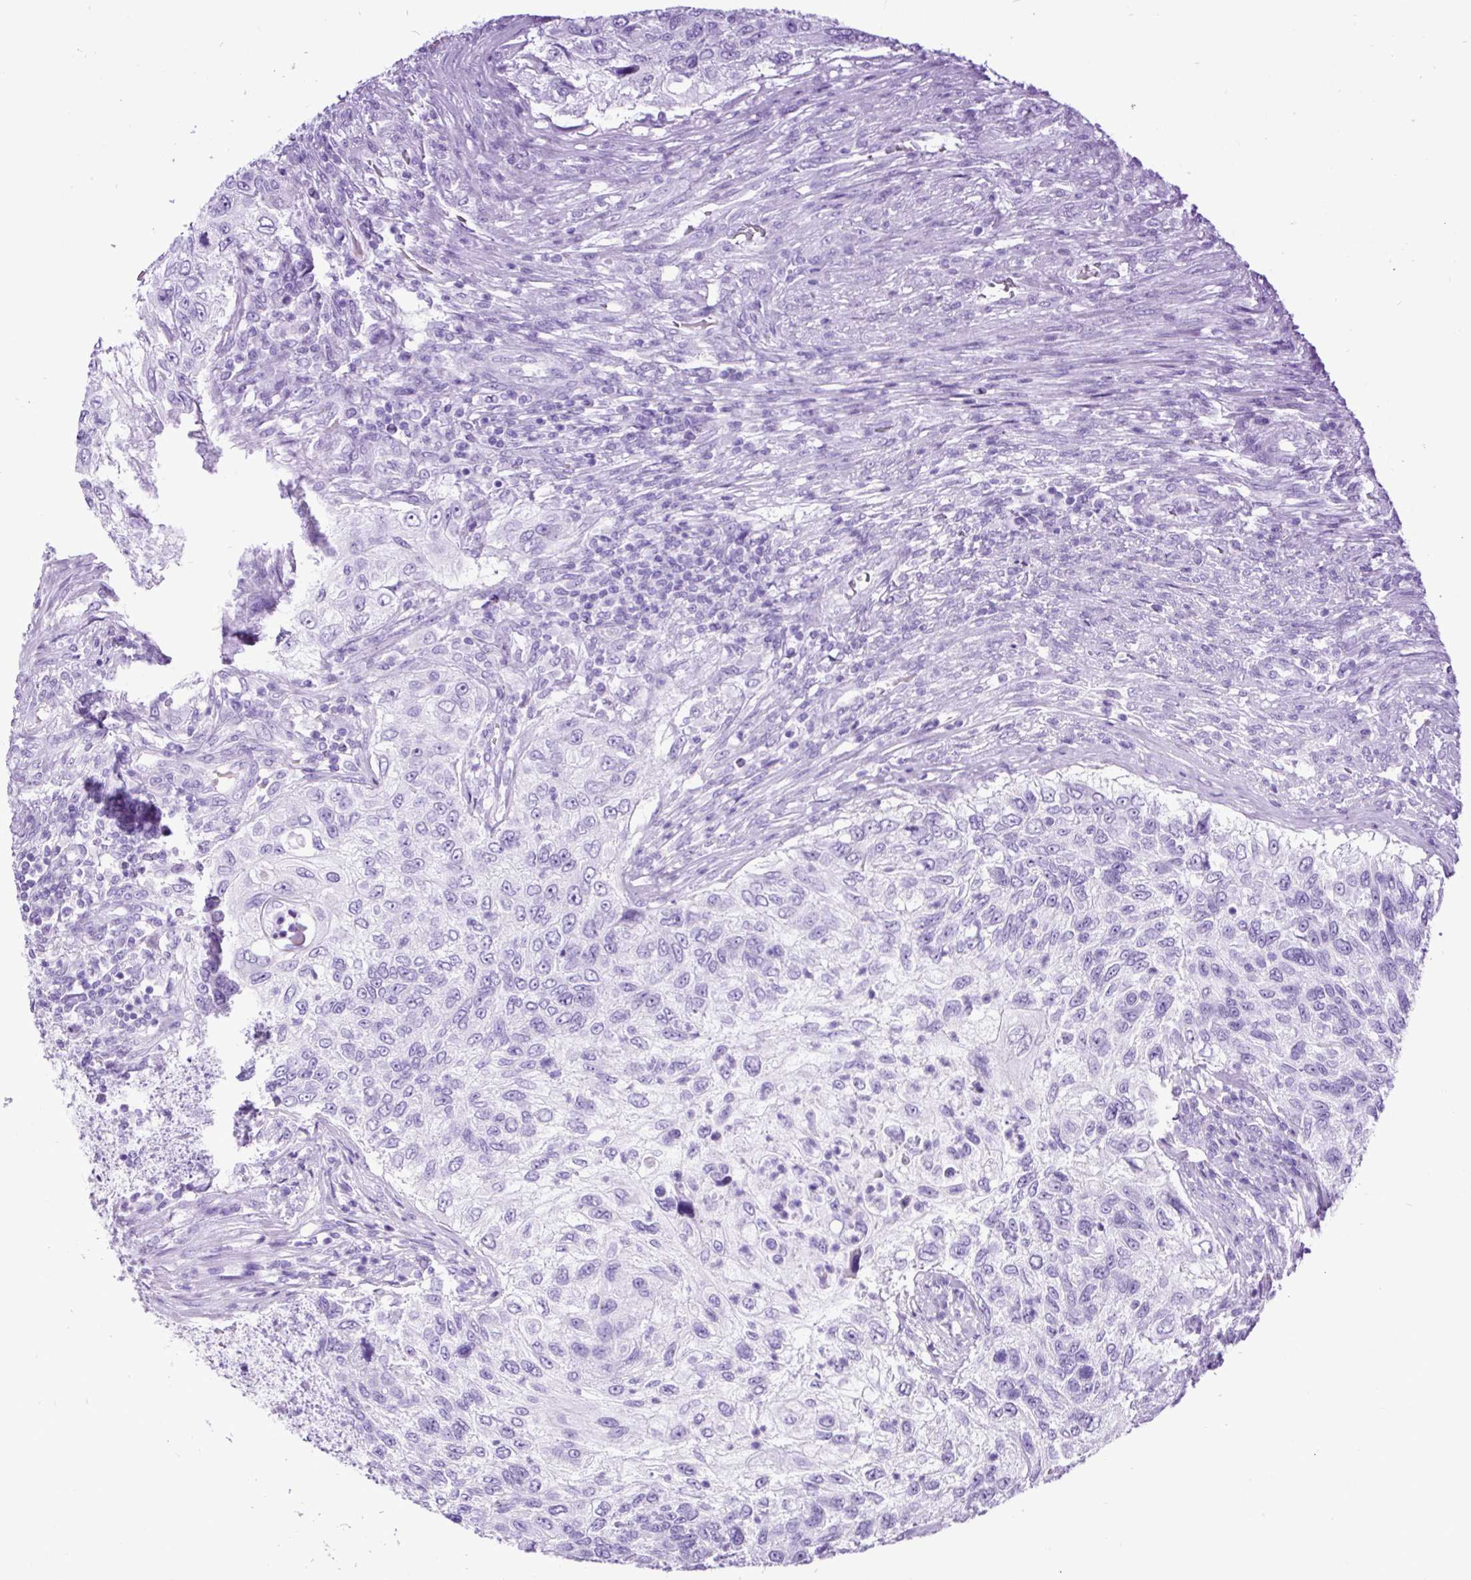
{"staining": {"intensity": "negative", "quantity": "none", "location": "none"}, "tissue": "urothelial cancer", "cell_type": "Tumor cells", "image_type": "cancer", "snomed": [{"axis": "morphology", "description": "Urothelial carcinoma, High grade"}, {"axis": "topography", "description": "Urinary bladder"}], "caption": "The photomicrograph demonstrates no staining of tumor cells in urothelial carcinoma (high-grade).", "gene": "CEL", "patient": {"sex": "female", "age": 60}}